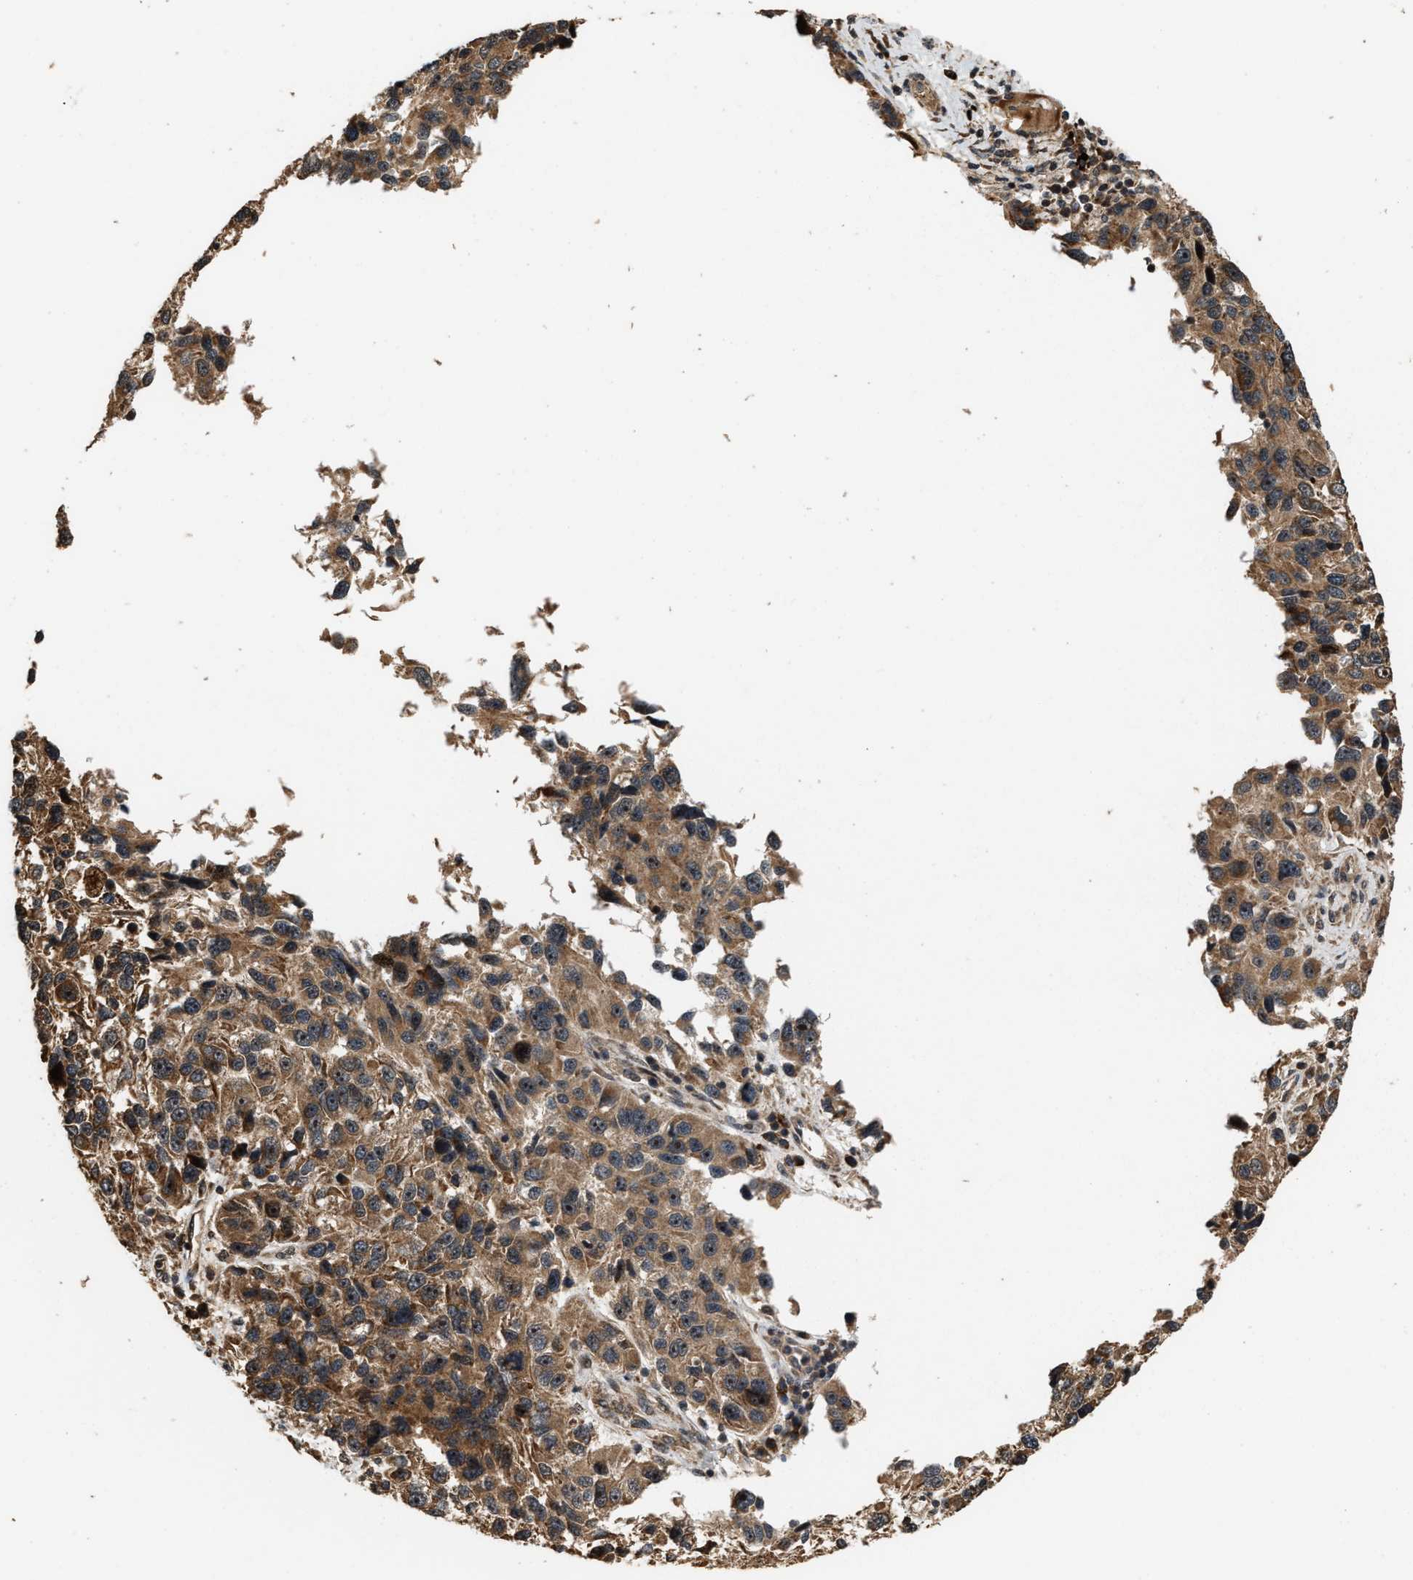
{"staining": {"intensity": "moderate", "quantity": ">75%", "location": "cytoplasmic/membranous,nuclear"}, "tissue": "melanoma", "cell_type": "Tumor cells", "image_type": "cancer", "snomed": [{"axis": "morphology", "description": "Malignant melanoma, NOS"}, {"axis": "topography", "description": "Skin"}], "caption": "Melanoma tissue reveals moderate cytoplasmic/membranous and nuclear expression in about >75% of tumor cells", "gene": "ELP2", "patient": {"sex": "male", "age": 53}}